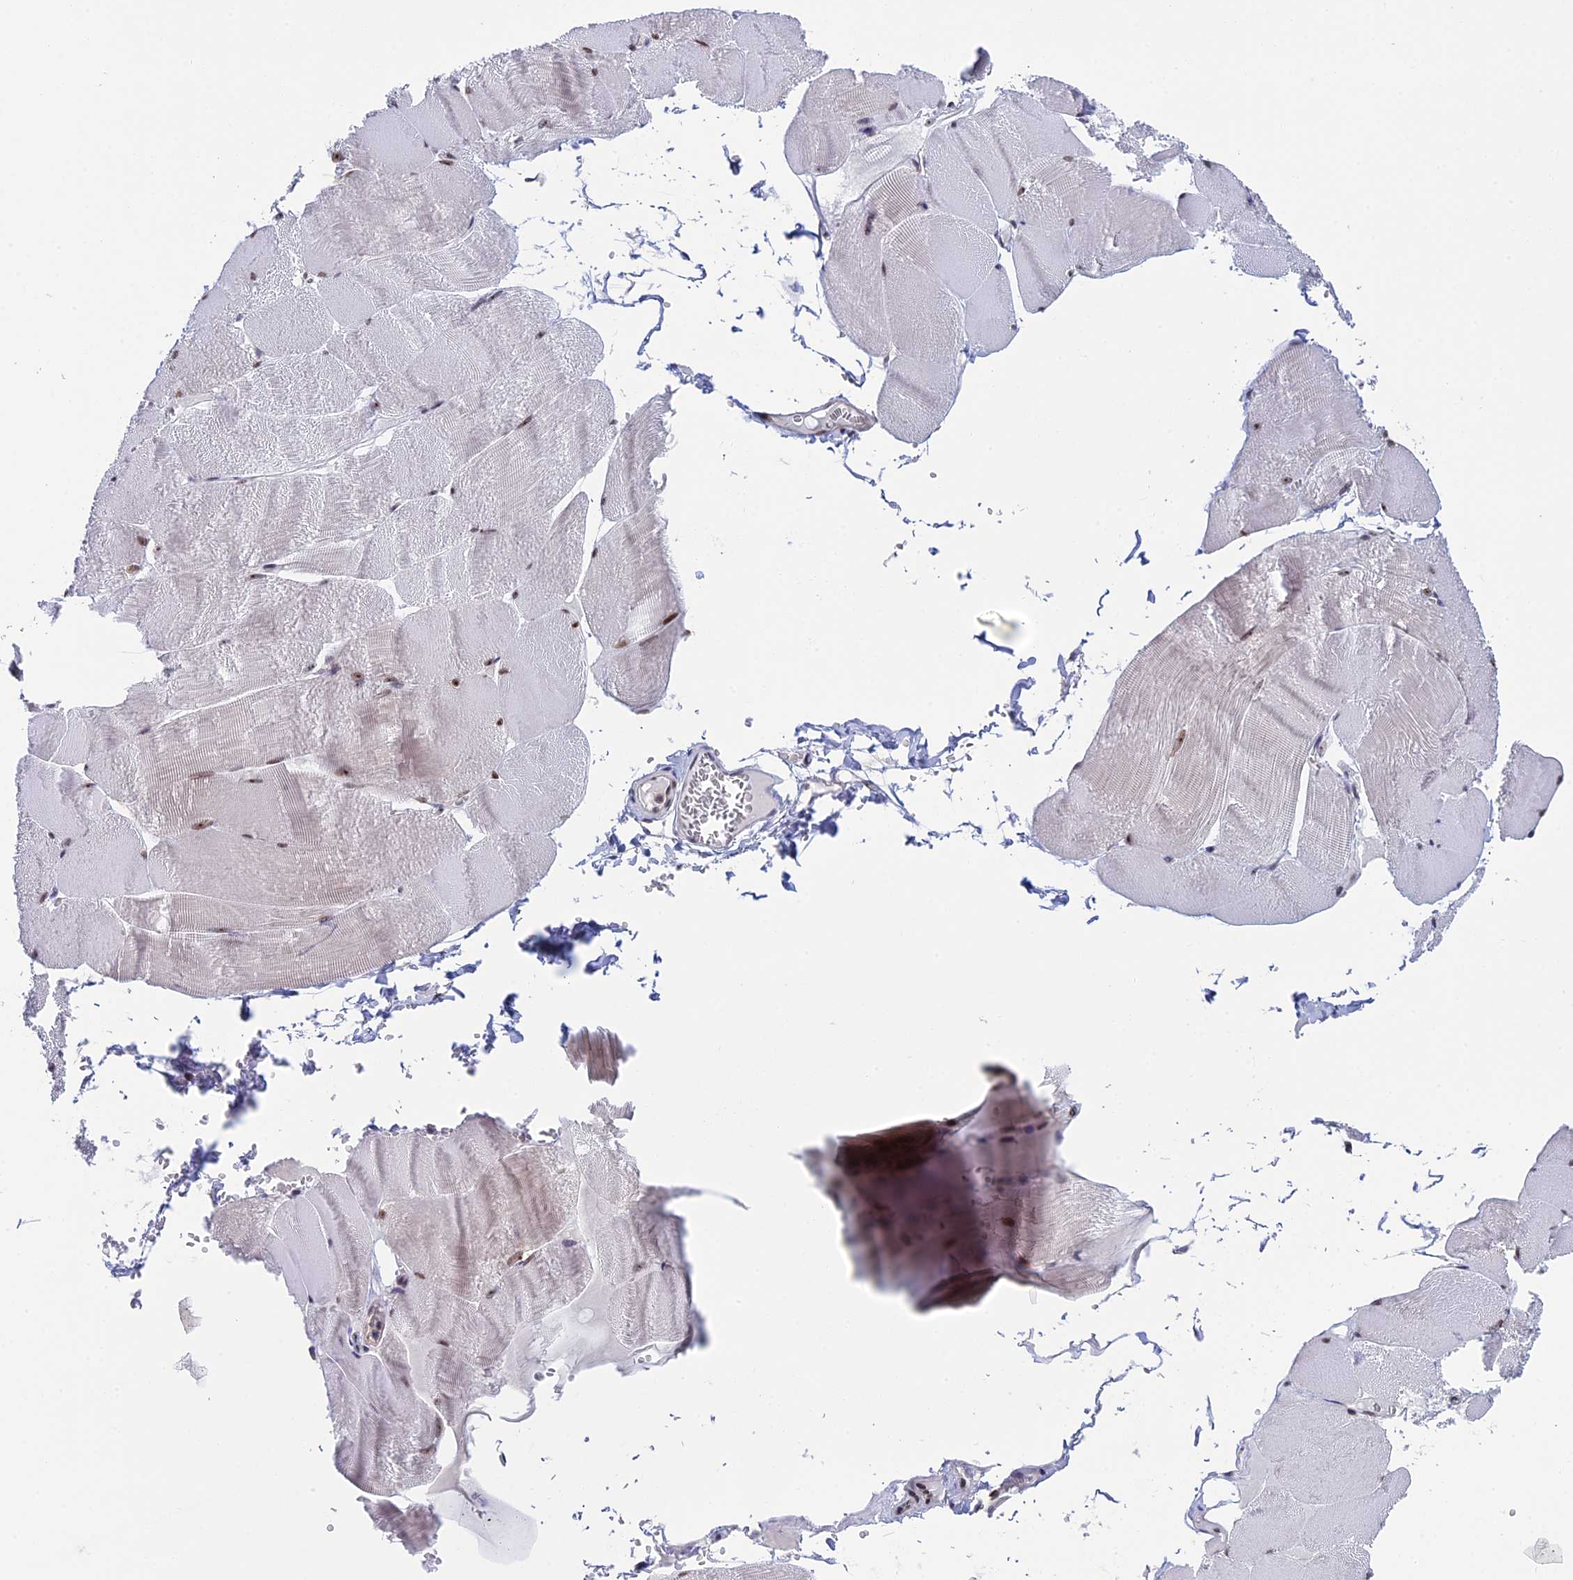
{"staining": {"intensity": "weak", "quantity": "25%-75%", "location": "nuclear"}, "tissue": "skeletal muscle", "cell_type": "Myocytes", "image_type": "normal", "snomed": [{"axis": "morphology", "description": "Normal tissue, NOS"}, {"axis": "morphology", "description": "Basal cell carcinoma"}, {"axis": "topography", "description": "Skeletal muscle"}], "caption": "A high-resolution photomicrograph shows IHC staining of unremarkable skeletal muscle, which demonstrates weak nuclear positivity in about 25%-75% of myocytes.", "gene": "CCDC86", "patient": {"sex": "female", "age": 64}}